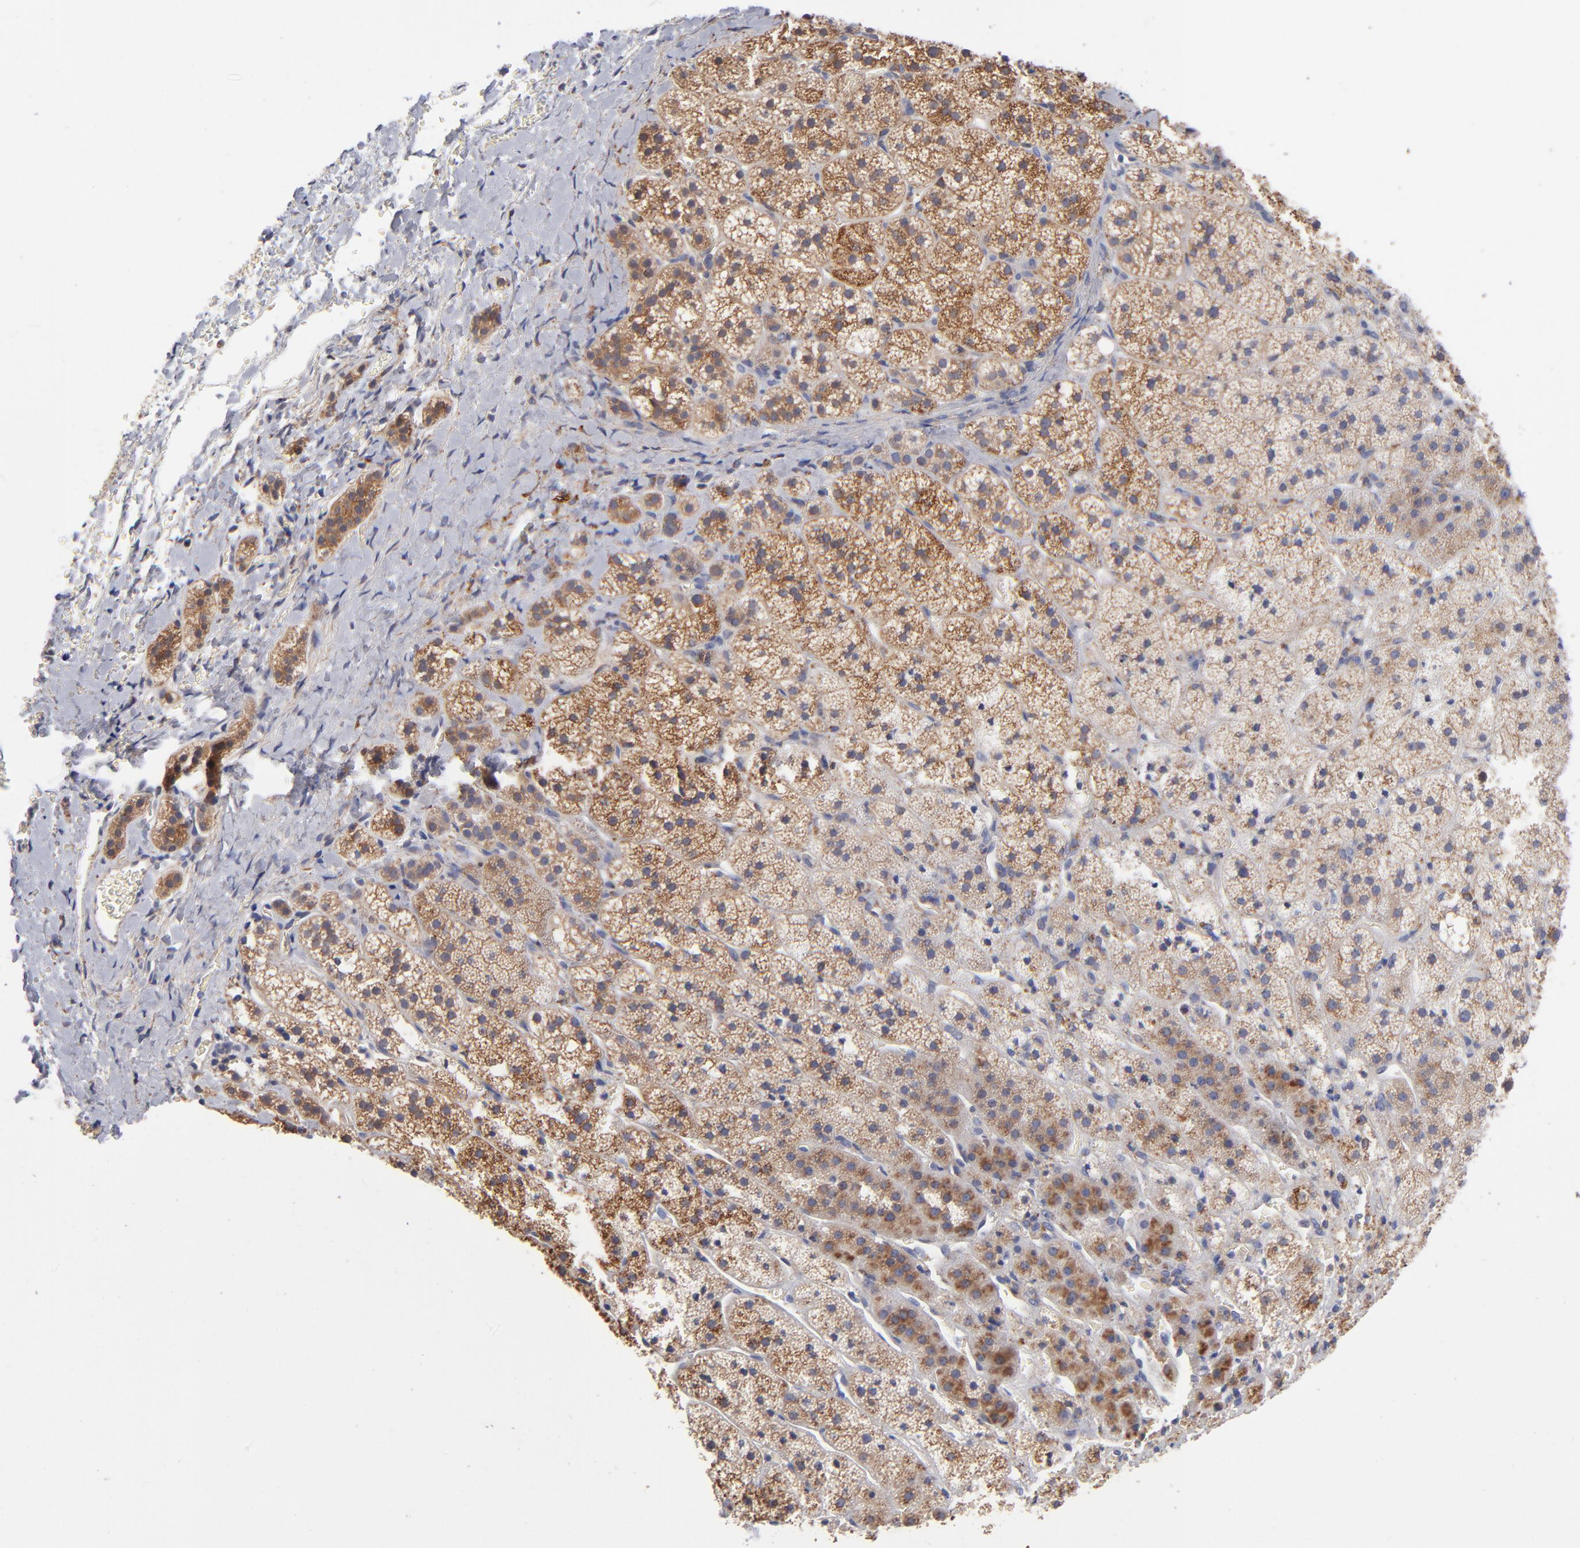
{"staining": {"intensity": "moderate", "quantity": ">75%", "location": "cytoplasmic/membranous"}, "tissue": "adrenal gland", "cell_type": "Glandular cells", "image_type": "normal", "snomed": [{"axis": "morphology", "description": "Normal tissue, NOS"}, {"axis": "topography", "description": "Adrenal gland"}], "caption": "IHC of unremarkable adrenal gland exhibits medium levels of moderate cytoplasmic/membranous expression in about >75% of glandular cells. The staining is performed using DAB (3,3'-diaminobenzidine) brown chromogen to label protein expression. The nuclei are counter-stained blue using hematoxylin.", "gene": "RRAGA", "patient": {"sex": "female", "age": 44}}